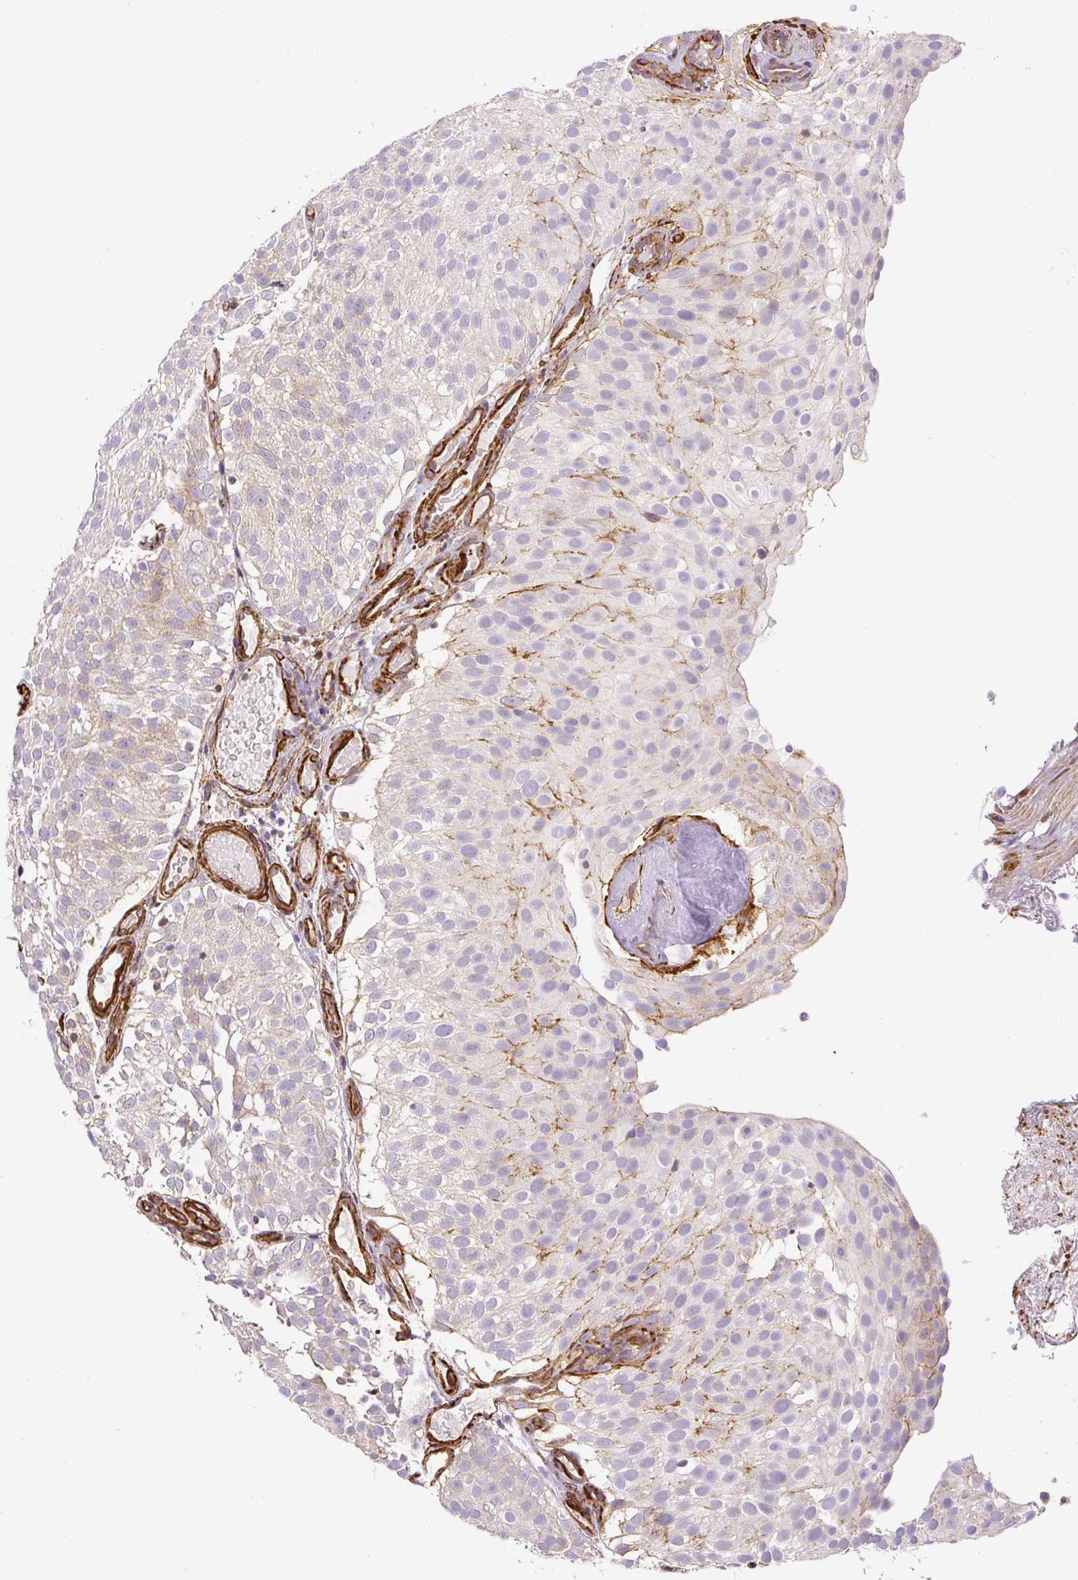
{"staining": {"intensity": "weak", "quantity": "<25%", "location": "cytoplasmic/membranous"}, "tissue": "urothelial cancer", "cell_type": "Tumor cells", "image_type": "cancer", "snomed": [{"axis": "morphology", "description": "Urothelial carcinoma, Low grade"}, {"axis": "topography", "description": "Urinary bladder"}], "caption": "Micrograph shows no significant protein positivity in tumor cells of urothelial cancer.", "gene": "MYL12A", "patient": {"sex": "male", "age": 78}}